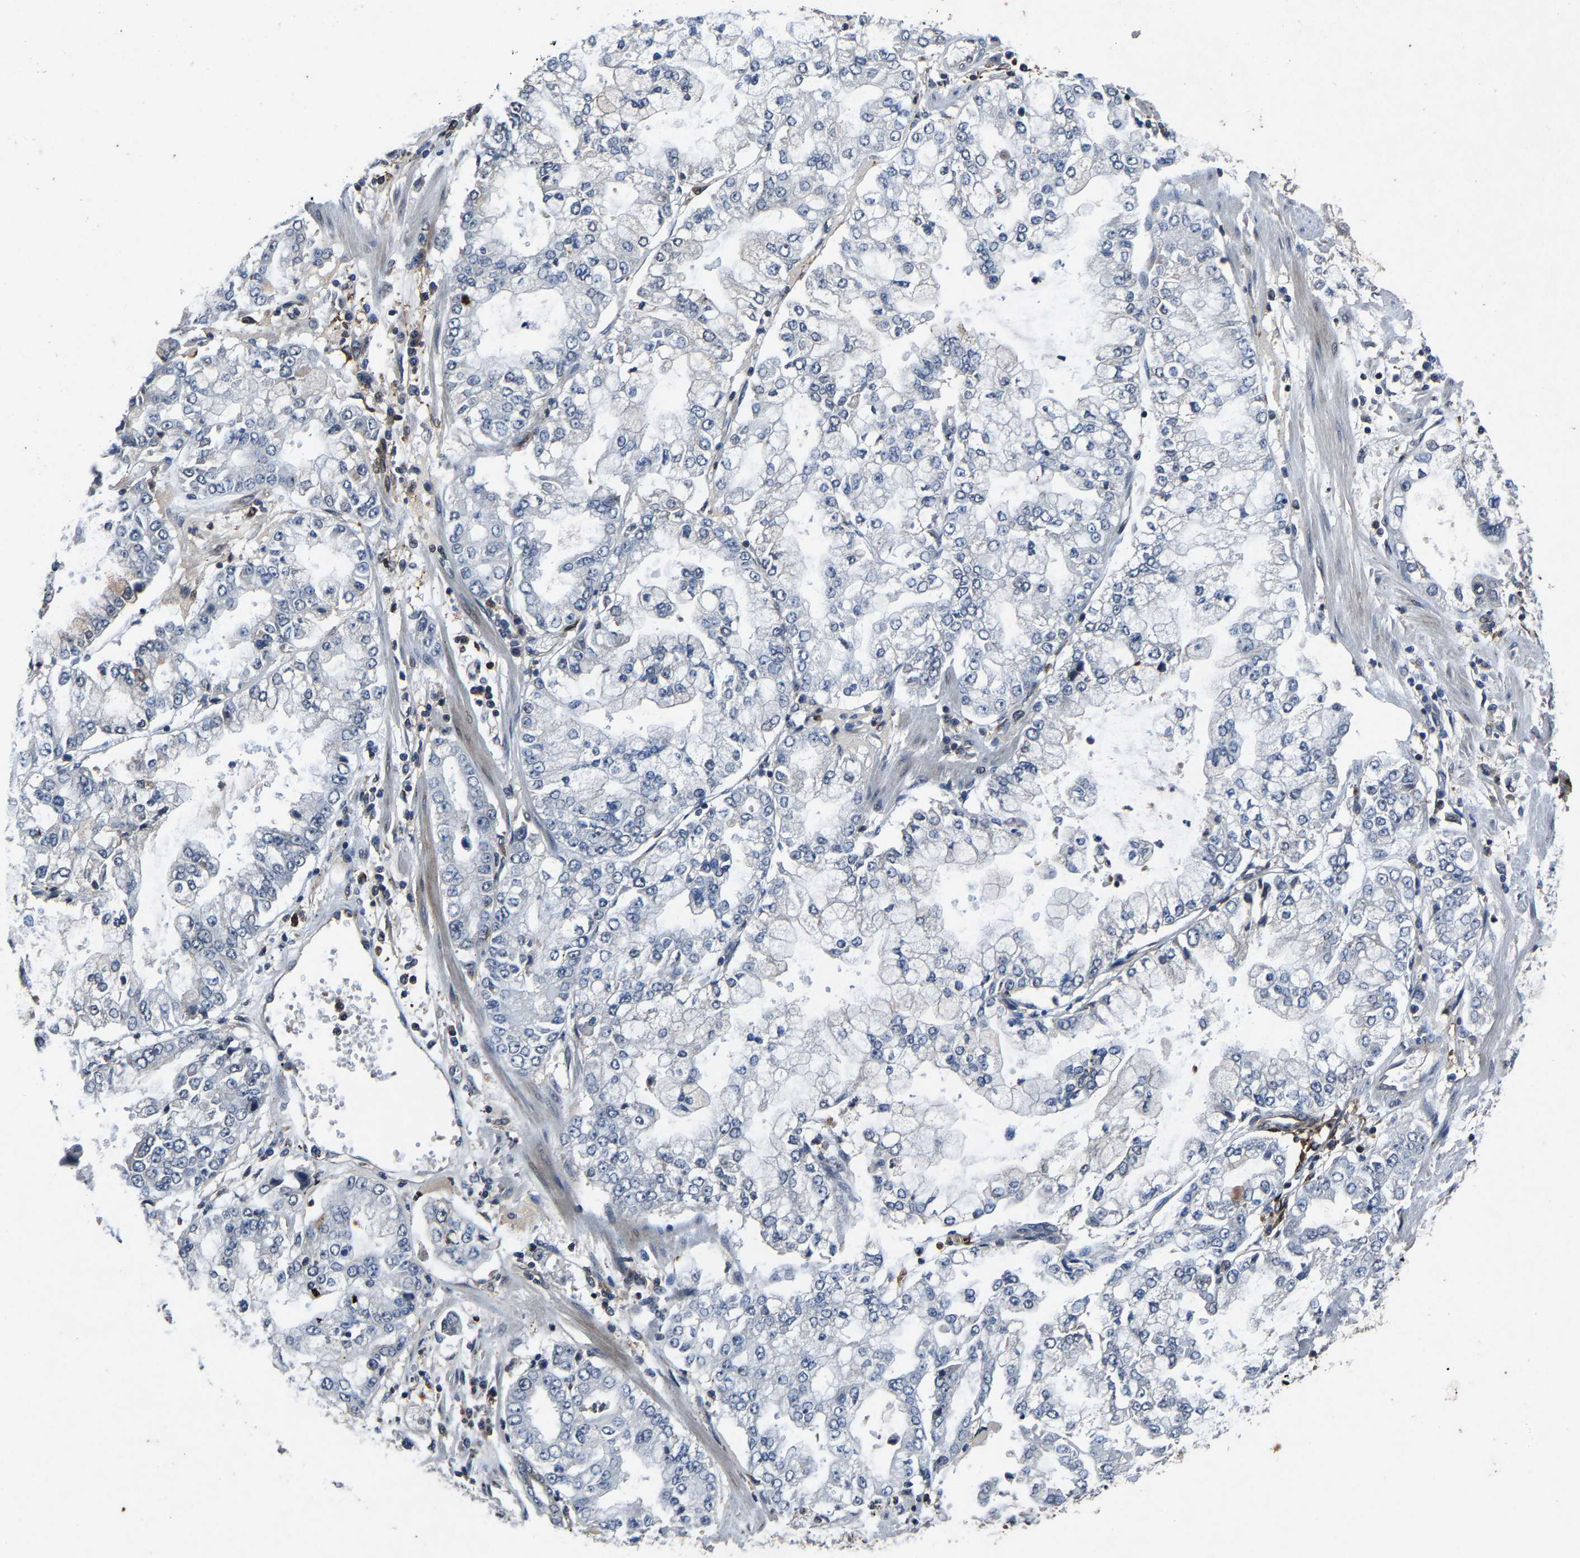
{"staining": {"intensity": "negative", "quantity": "none", "location": "none"}, "tissue": "stomach cancer", "cell_type": "Tumor cells", "image_type": "cancer", "snomed": [{"axis": "morphology", "description": "Adenocarcinoma, NOS"}, {"axis": "topography", "description": "Stomach"}], "caption": "This is a photomicrograph of IHC staining of stomach cancer, which shows no expression in tumor cells.", "gene": "PCNX2", "patient": {"sex": "male", "age": 76}}